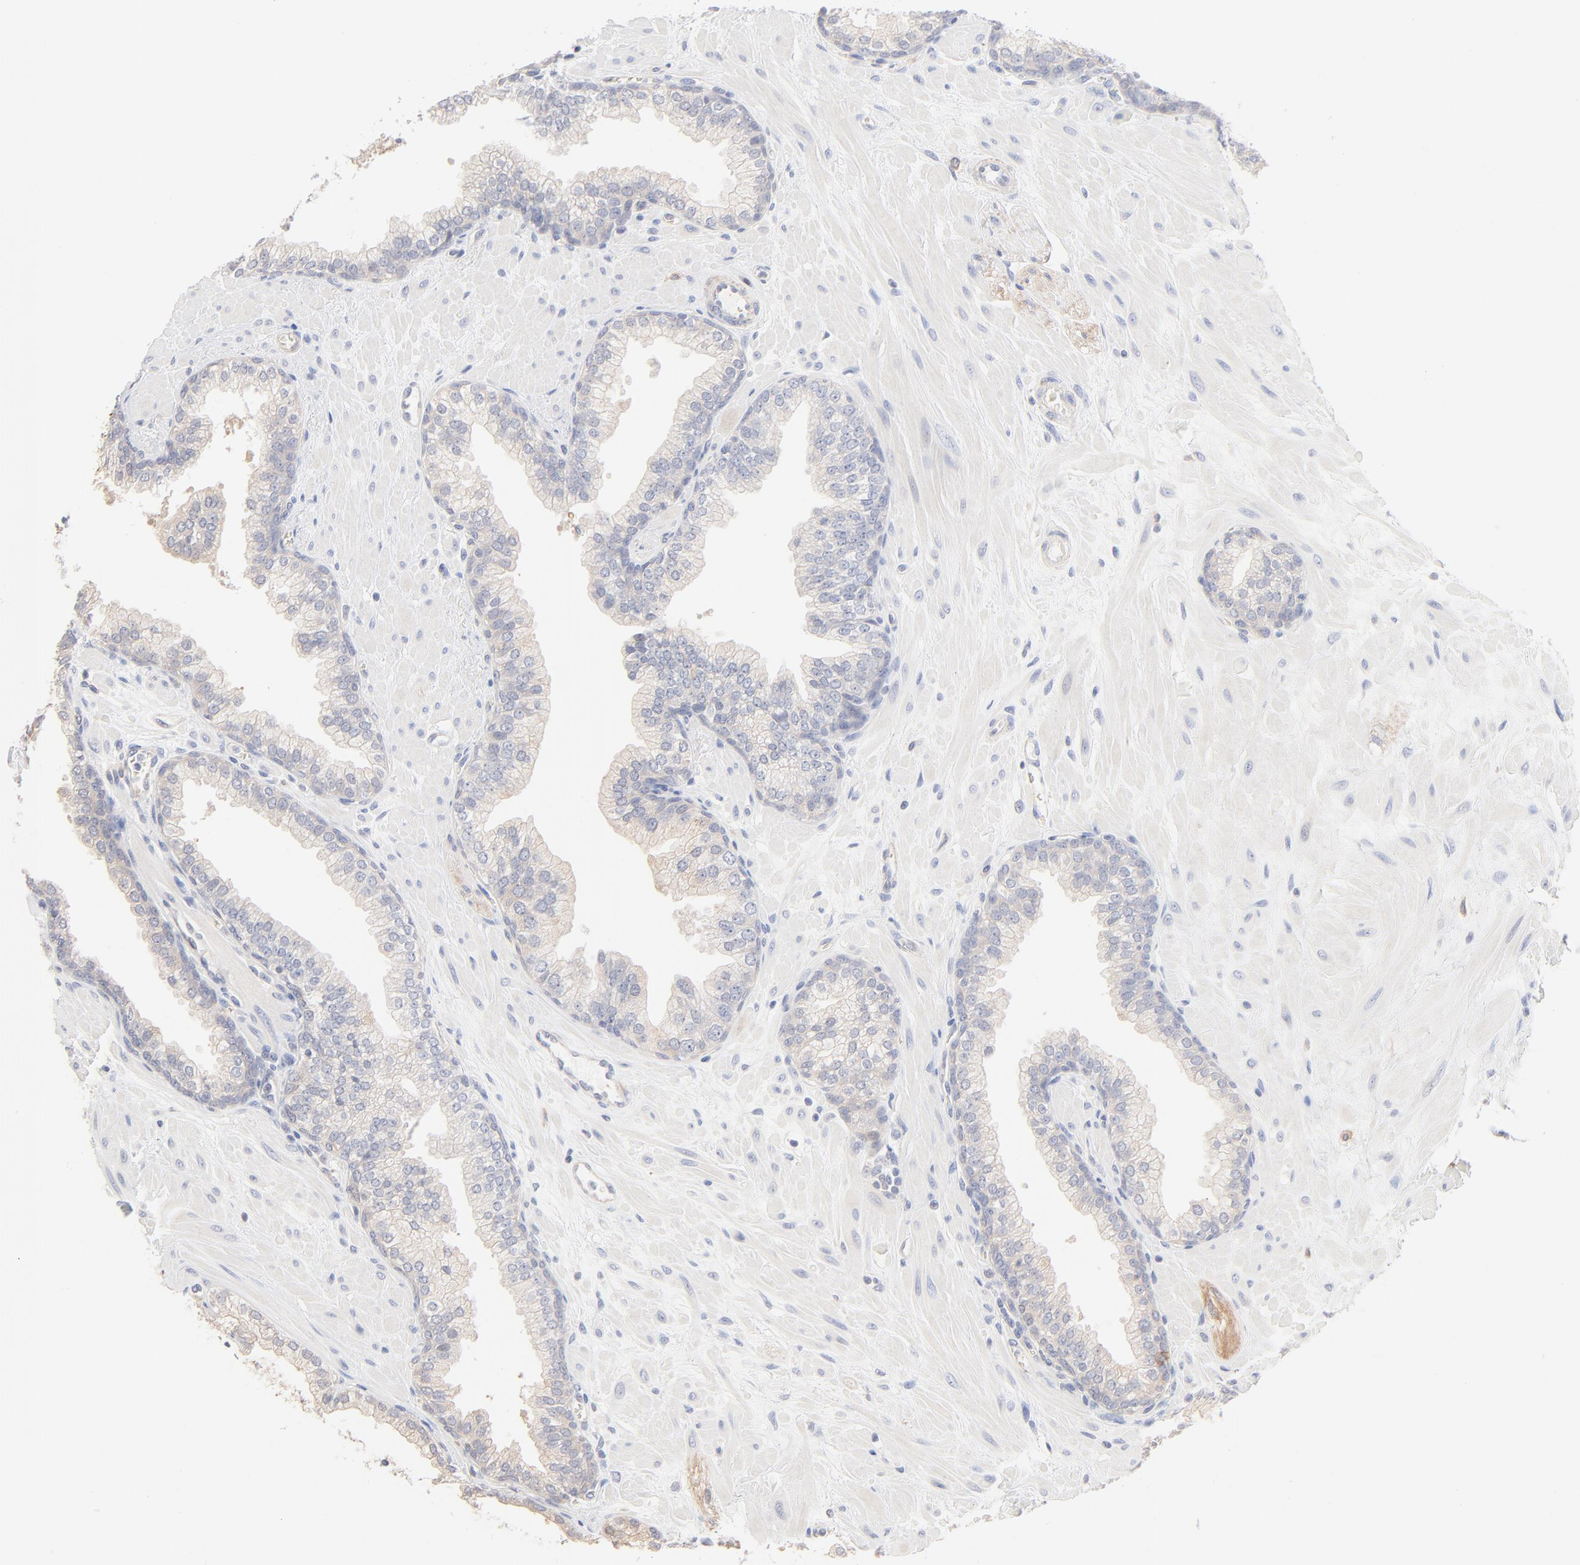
{"staining": {"intensity": "negative", "quantity": "none", "location": "none"}, "tissue": "prostate", "cell_type": "Glandular cells", "image_type": "normal", "snomed": [{"axis": "morphology", "description": "Normal tissue, NOS"}, {"axis": "topography", "description": "Prostate"}], "caption": "DAB (3,3'-diaminobenzidine) immunohistochemical staining of benign human prostate demonstrates no significant positivity in glandular cells. (Stains: DAB immunohistochemistry with hematoxylin counter stain, Microscopy: brightfield microscopy at high magnification).", "gene": "SPTB", "patient": {"sex": "male", "age": 60}}